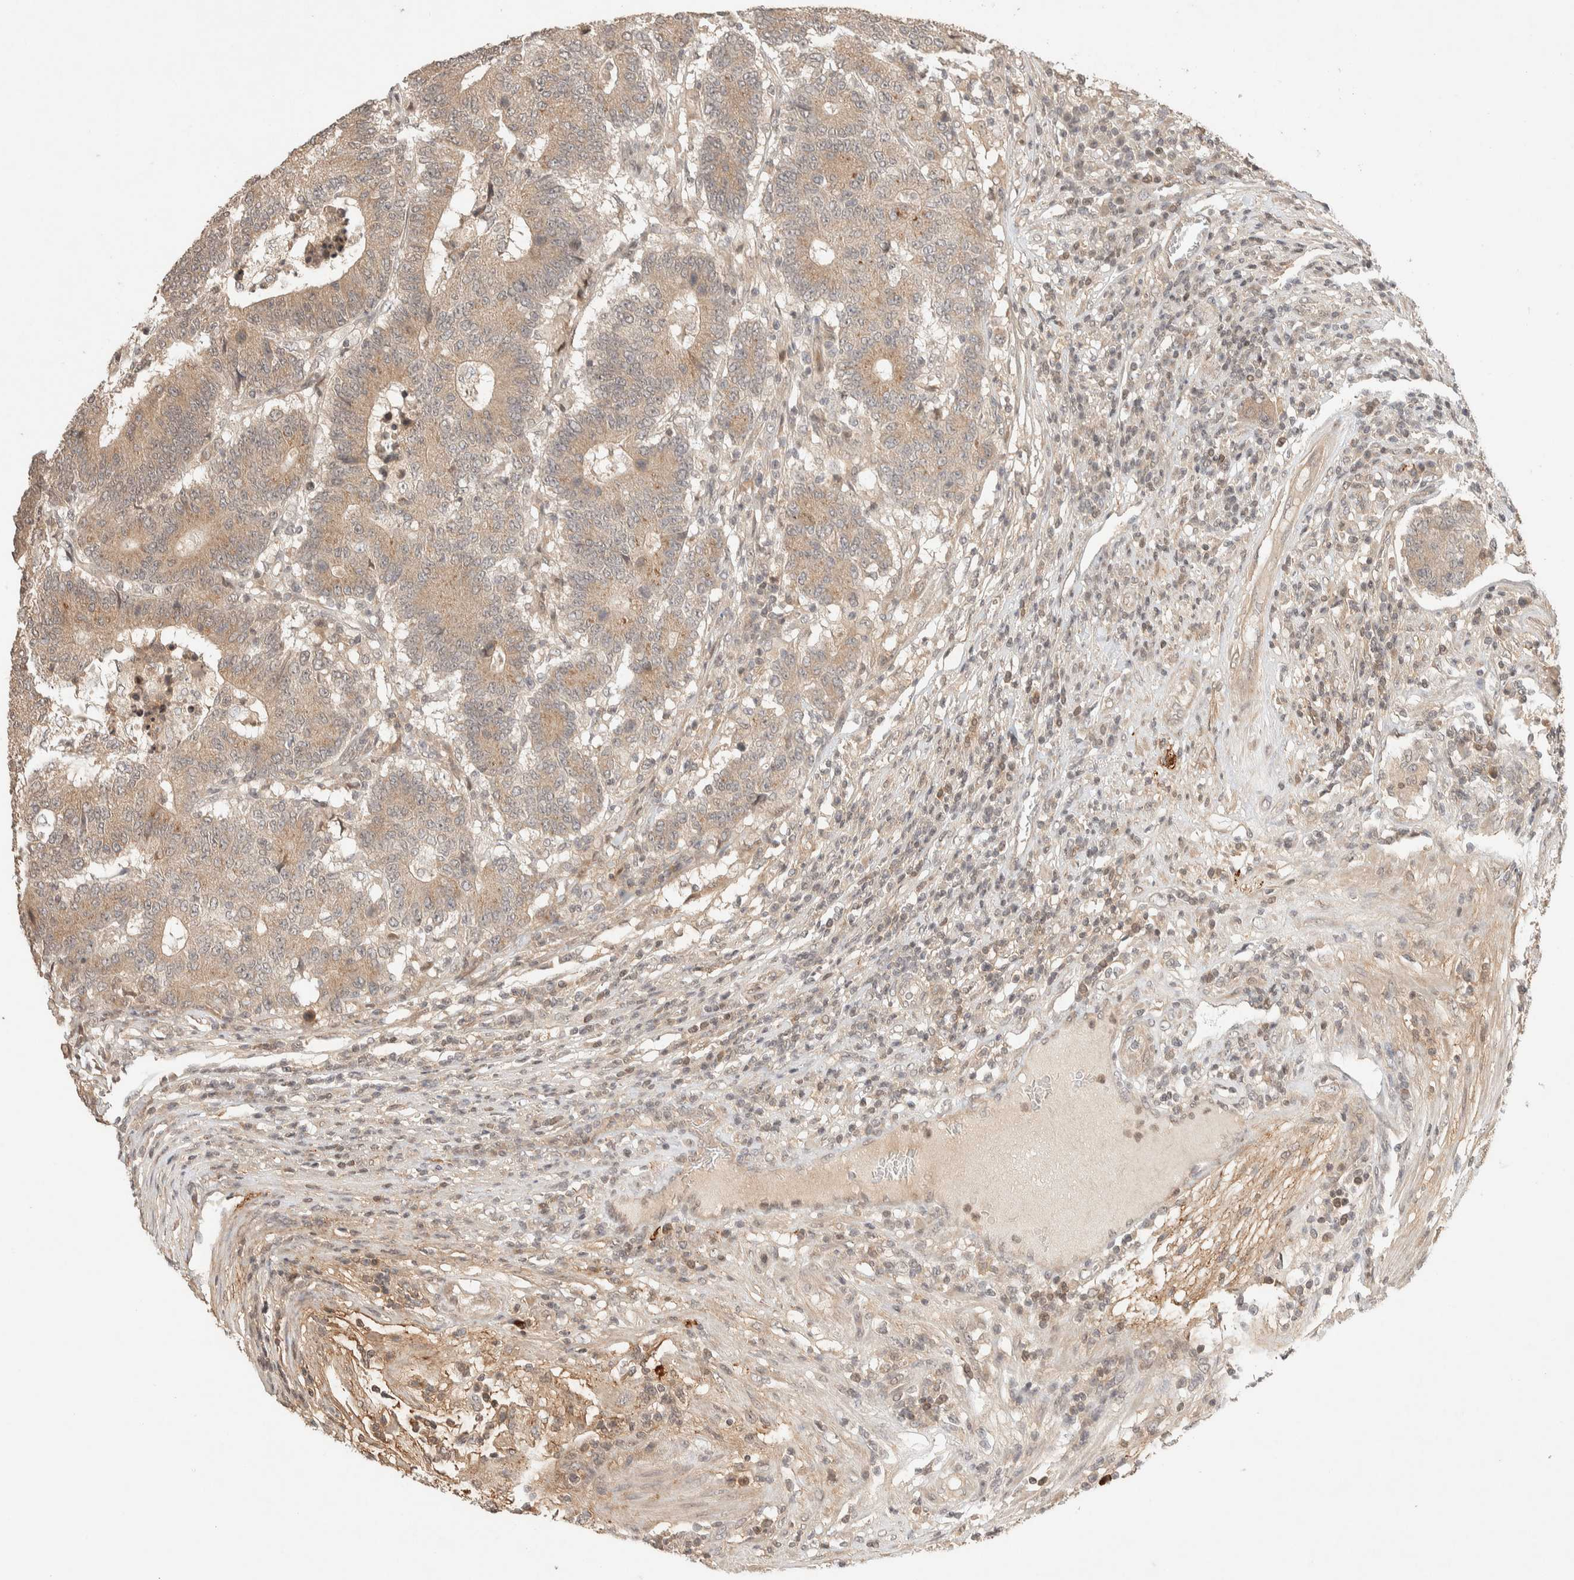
{"staining": {"intensity": "weak", "quantity": ">75%", "location": "cytoplasmic/membranous"}, "tissue": "colorectal cancer", "cell_type": "Tumor cells", "image_type": "cancer", "snomed": [{"axis": "morphology", "description": "Normal tissue, NOS"}, {"axis": "morphology", "description": "Adenocarcinoma, NOS"}, {"axis": "topography", "description": "Colon"}], "caption": "Weak cytoplasmic/membranous protein expression is identified in about >75% of tumor cells in colorectal cancer (adenocarcinoma).", "gene": "THRA", "patient": {"sex": "female", "age": 75}}